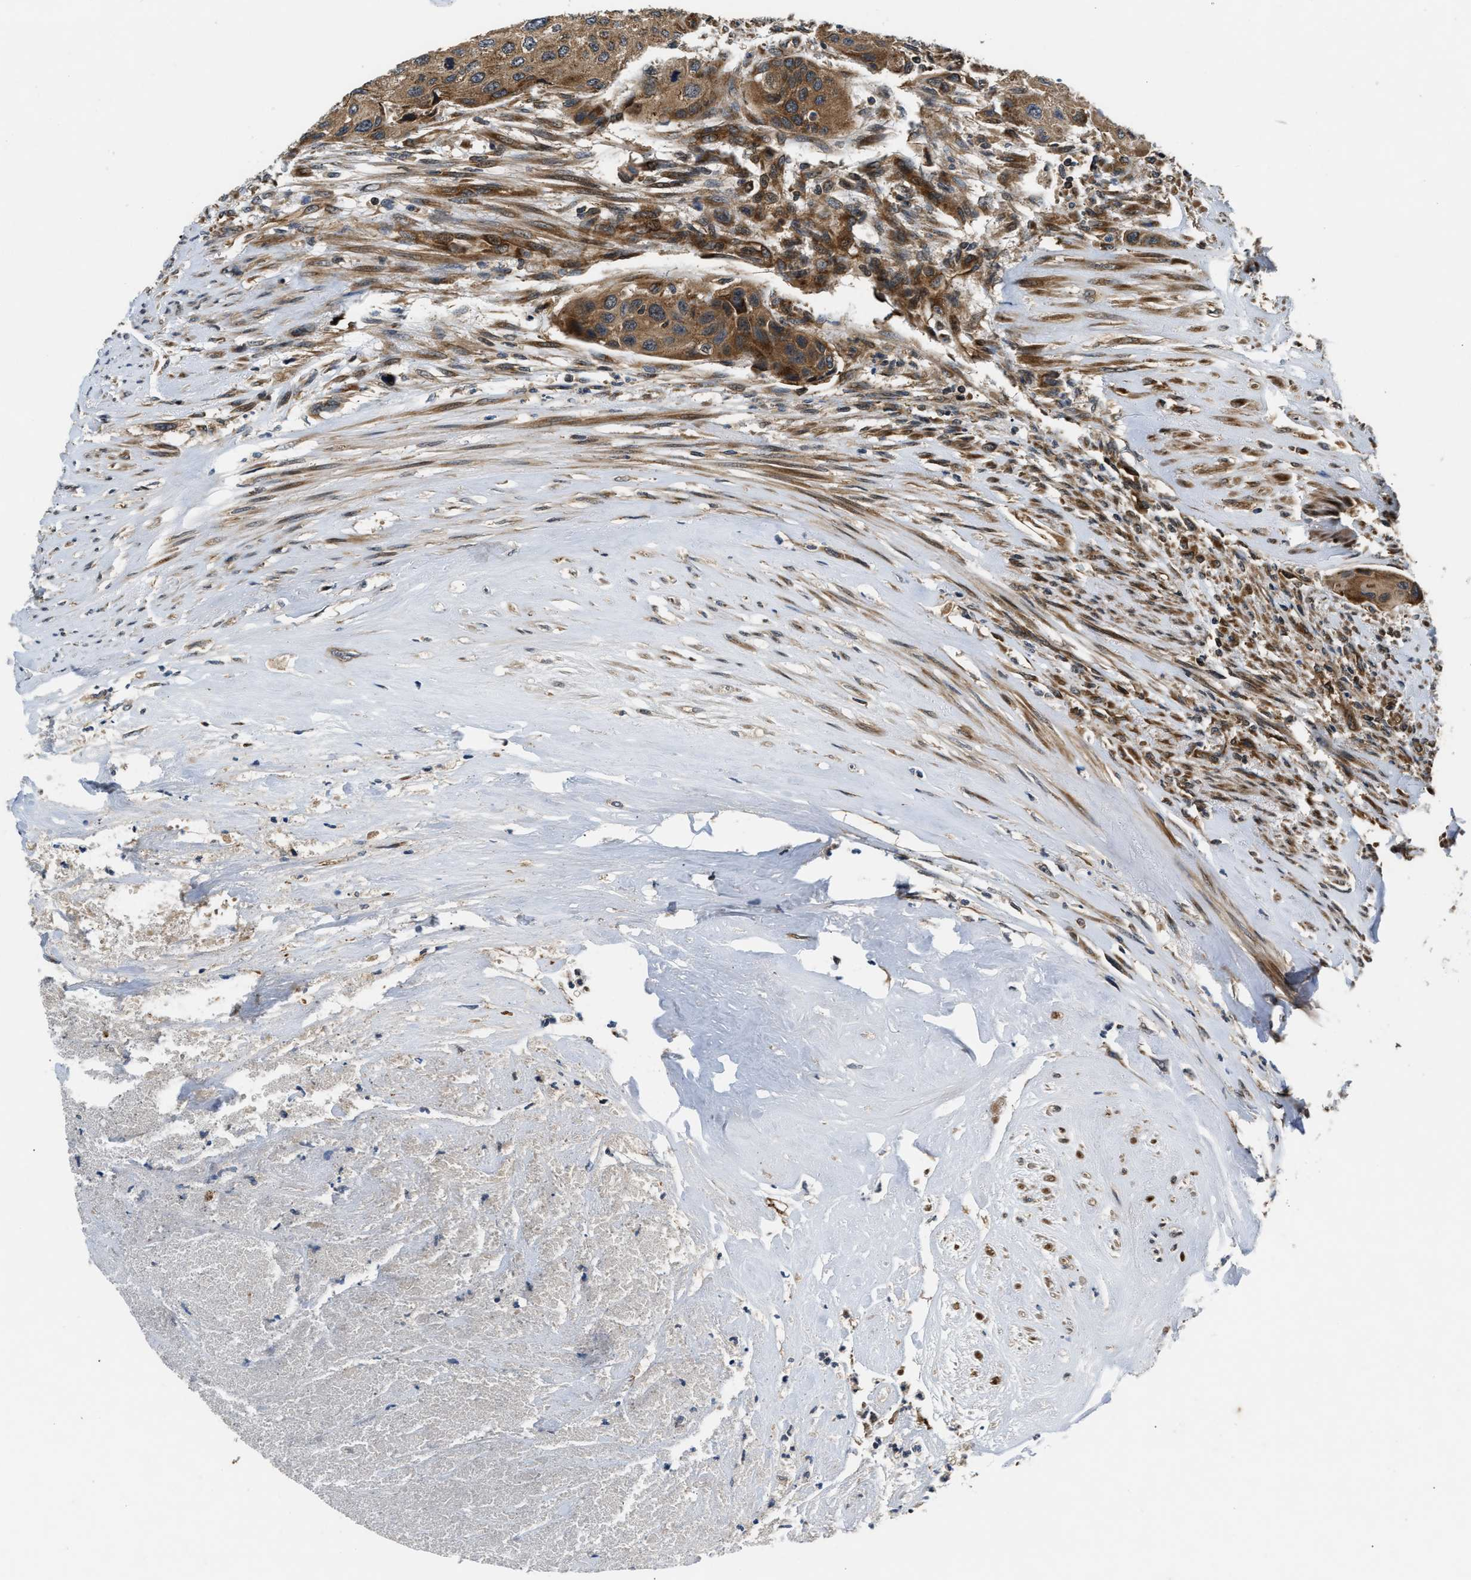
{"staining": {"intensity": "moderate", "quantity": ">75%", "location": "cytoplasmic/membranous"}, "tissue": "urothelial cancer", "cell_type": "Tumor cells", "image_type": "cancer", "snomed": [{"axis": "morphology", "description": "Urothelial carcinoma, High grade"}, {"axis": "topography", "description": "Urinary bladder"}], "caption": "IHC image of human urothelial cancer stained for a protein (brown), which demonstrates medium levels of moderate cytoplasmic/membranous staining in about >75% of tumor cells.", "gene": "PNPLA8", "patient": {"sex": "female", "age": 56}}